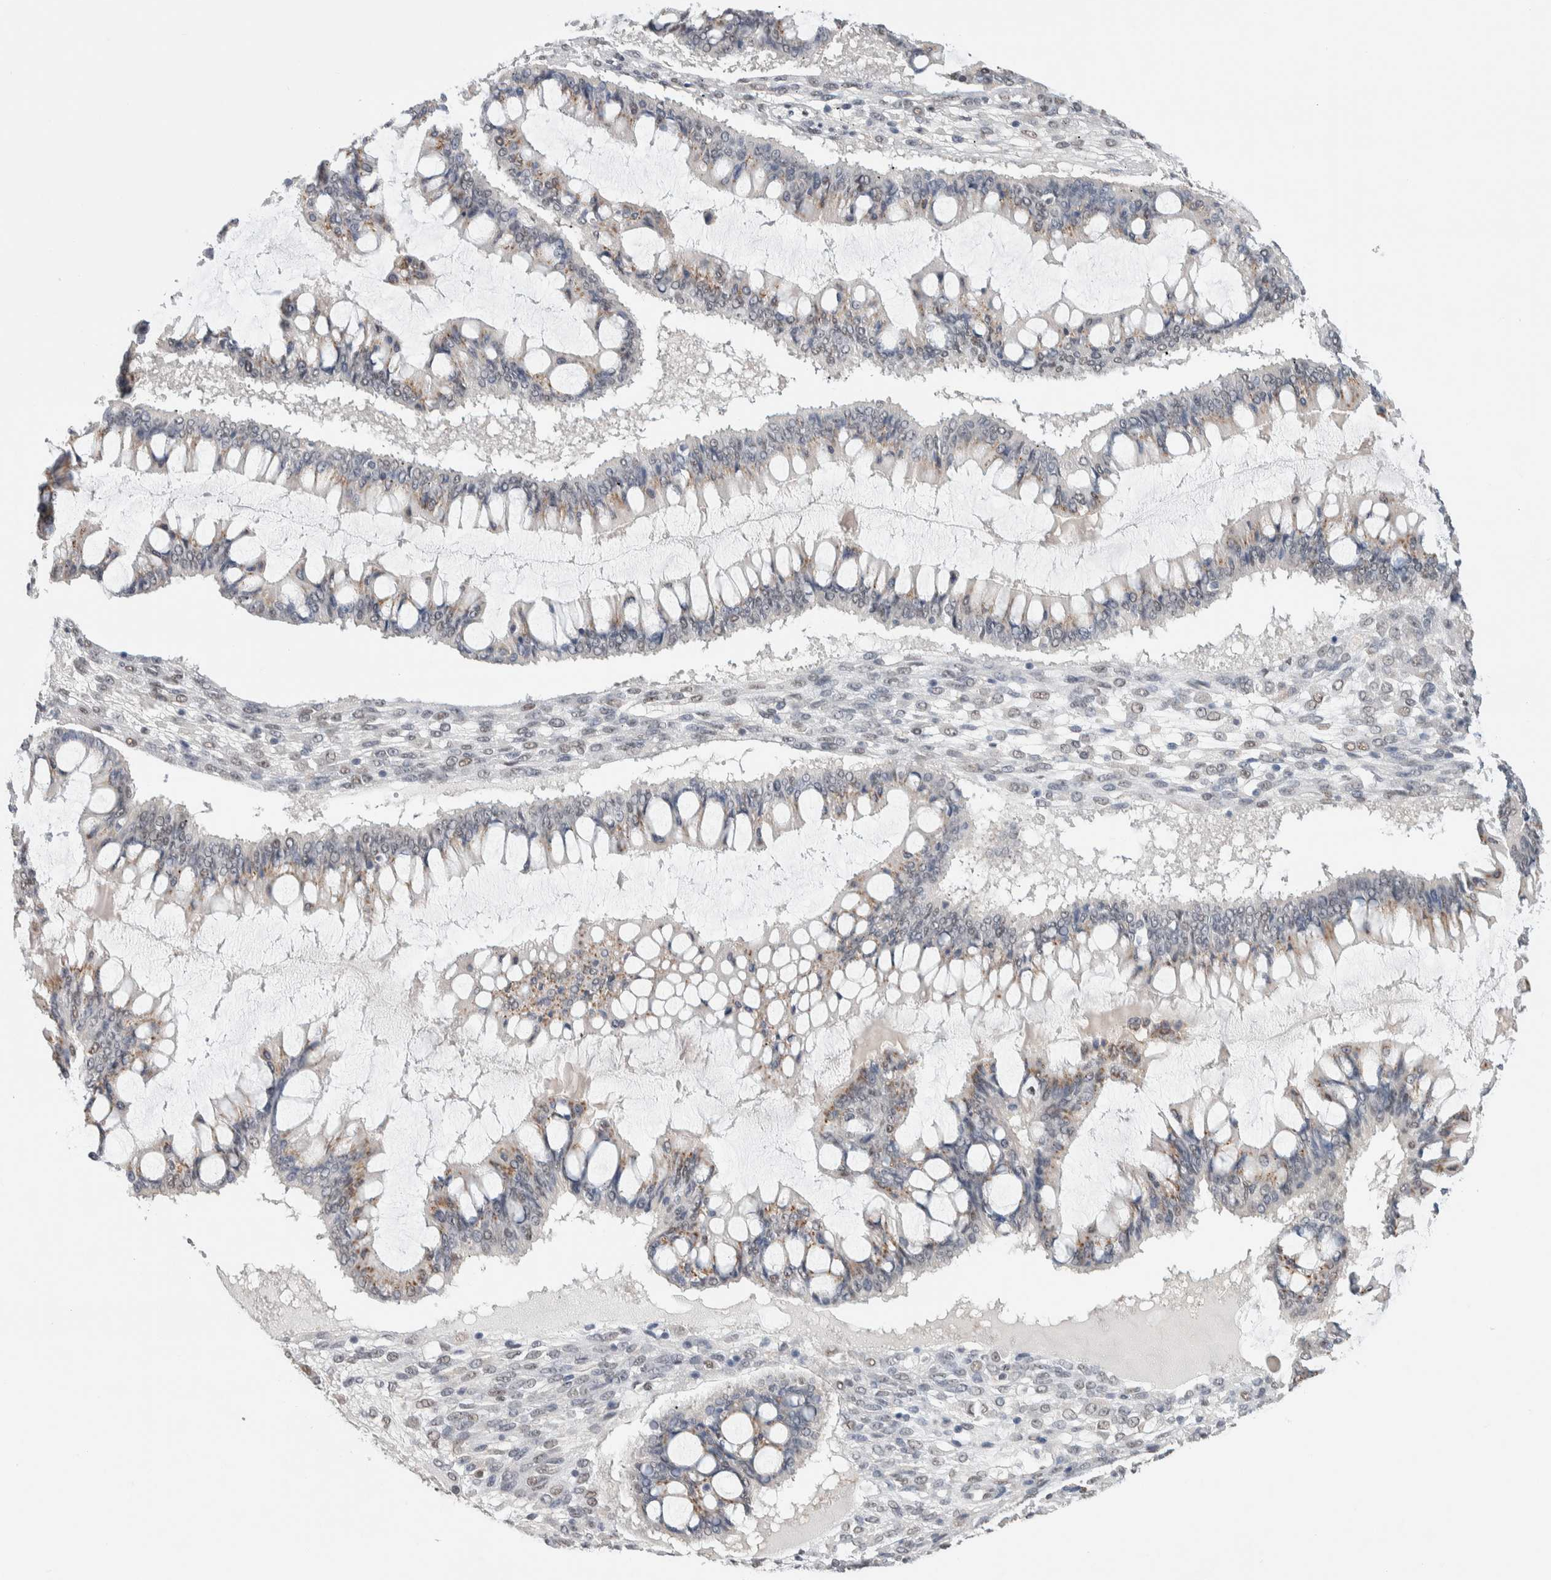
{"staining": {"intensity": "weak", "quantity": "25%-75%", "location": "cytoplasmic/membranous"}, "tissue": "ovarian cancer", "cell_type": "Tumor cells", "image_type": "cancer", "snomed": [{"axis": "morphology", "description": "Cystadenocarcinoma, mucinous, NOS"}, {"axis": "topography", "description": "Ovary"}], "caption": "An IHC photomicrograph of neoplastic tissue is shown. Protein staining in brown shows weak cytoplasmic/membranous positivity in ovarian cancer (mucinous cystadenocarcinoma) within tumor cells.", "gene": "PRMT1", "patient": {"sex": "female", "age": 73}}